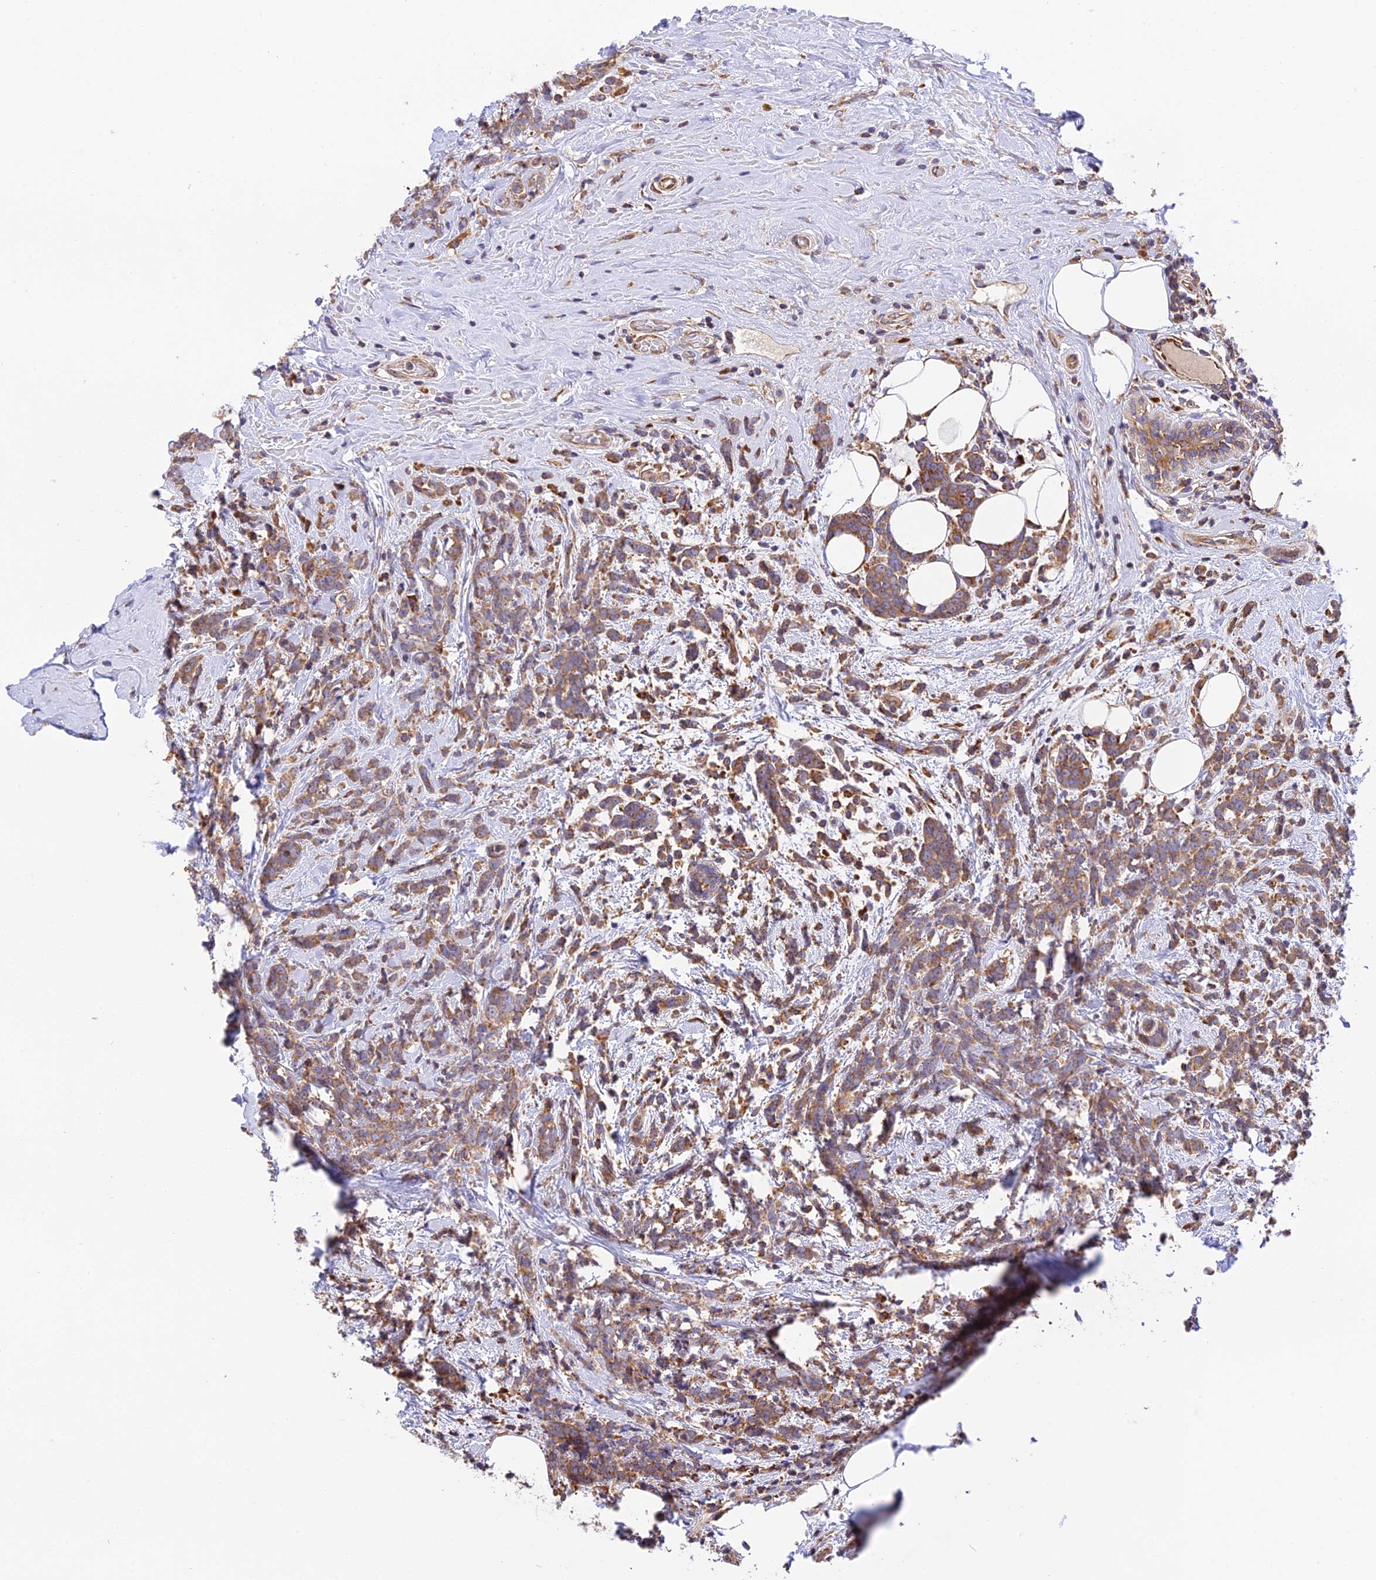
{"staining": {"intensity": "moderate", "quantity": ">75%", "location": "cytoplasmic/membranous"}, "tissue": "breast cancer", "cell_type": "Tumor cells", "image_type": "cancer", "snomed": [{"axis": "morphology", "description": "Lobular carcinoma"}, {"axis": "topography", "description": "Breast"}], "caption": "Immunohistochemical staining of human breast cancer (lobular carcinoma) exhibits moderate cytoplasmic/membranous protein expression in approximately >75% of tumor cells. The staining was performed using DAB (3,3'-diaminobenzidine) to visualize the protein expression in brown, while the nuclei were stained in blue with hematoxylin (Magnification: 20x).", "gene": "RPL5", "patient": {"sex": "female", "age": 58}}